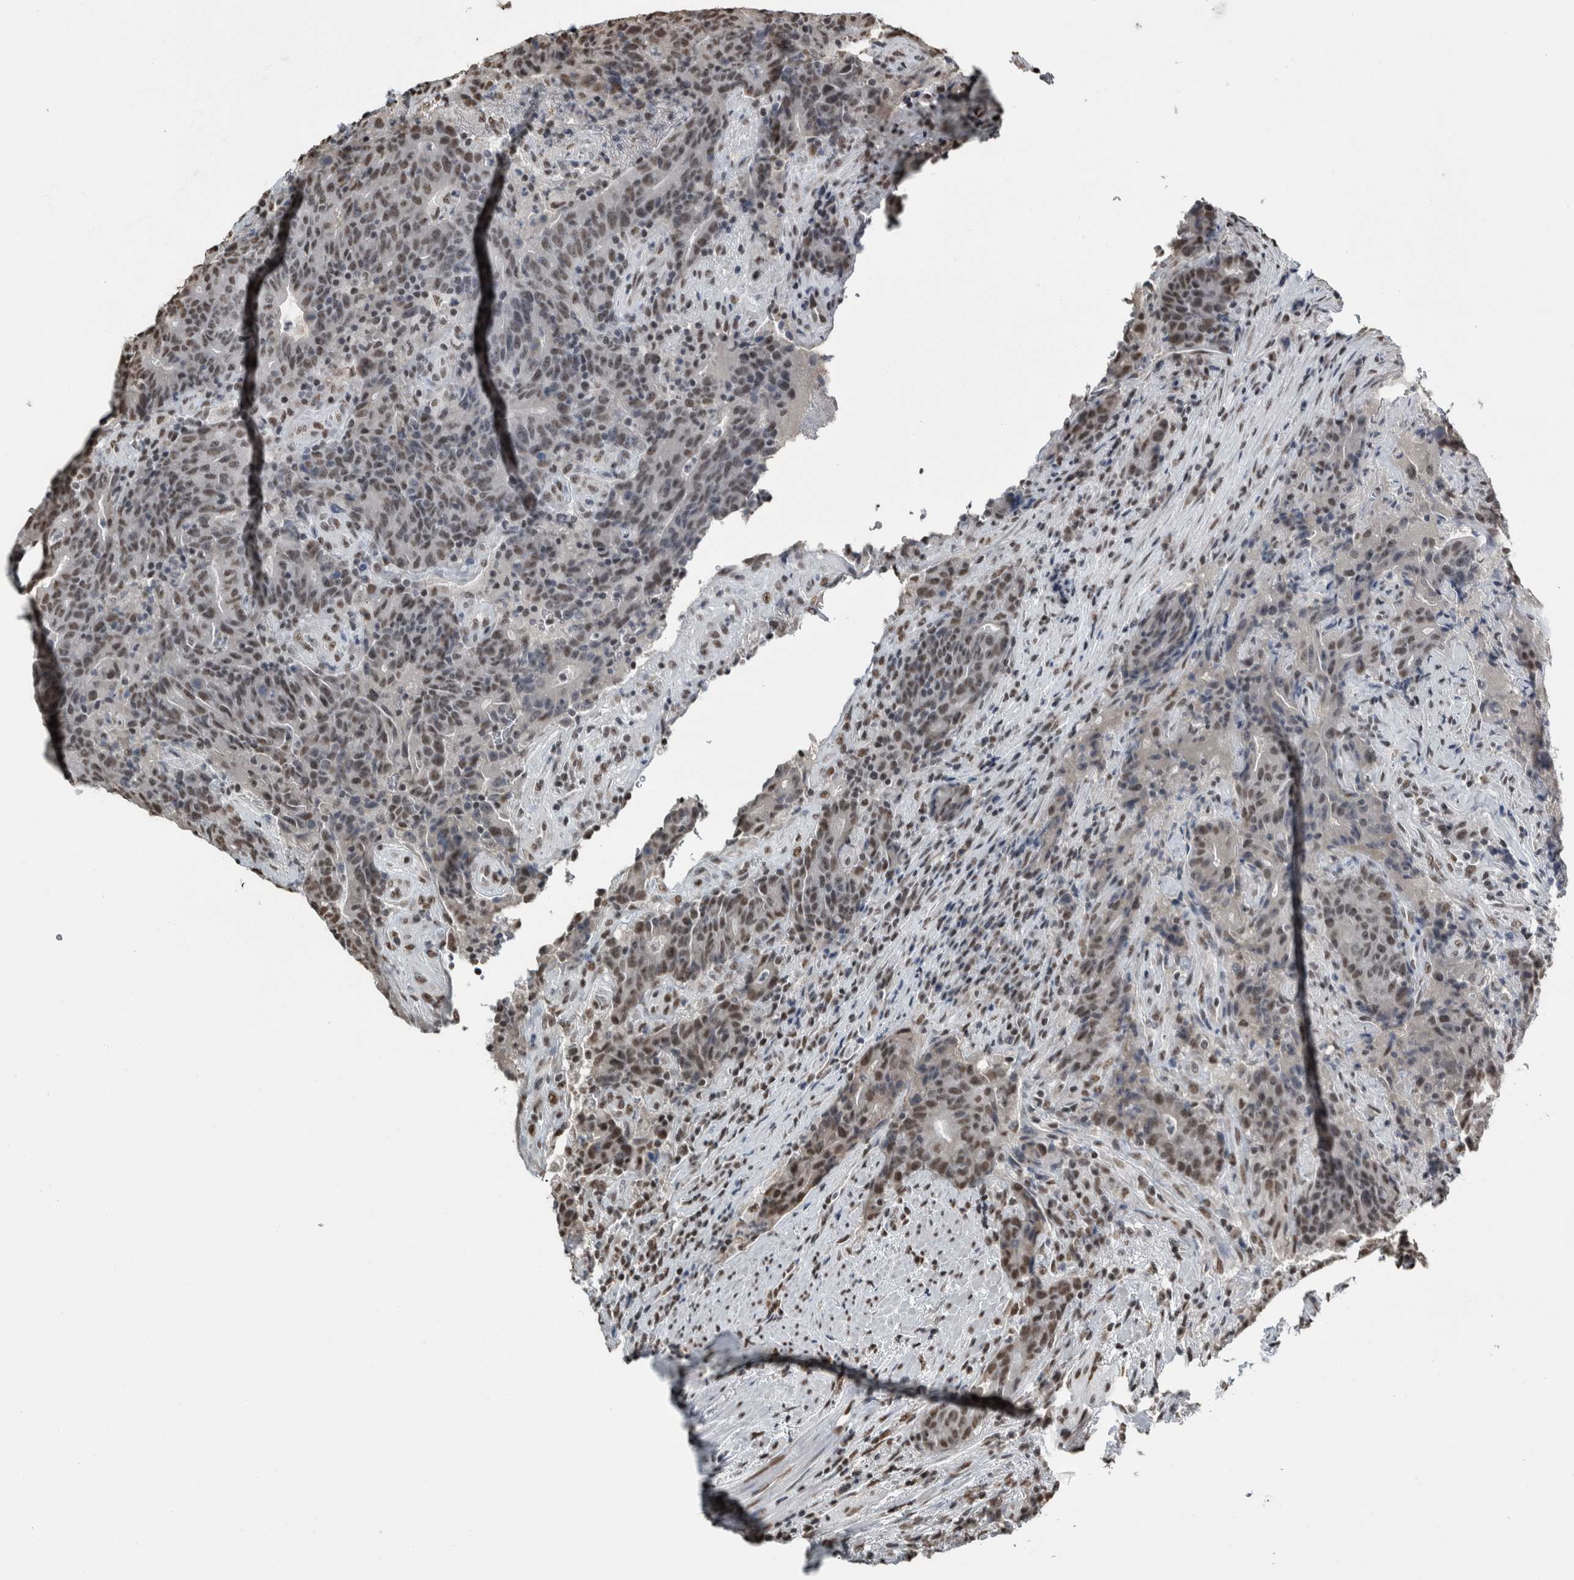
{"staining": {"intensity": "moderate", "quantity": ">75%", "location": "nuclear"}, "tissue": "colorectal cancer", "cell_type": "Tumor cells", "image_type": "cancer", "snomed": [{"axis": "morphology", "description": "Normal tissue, NOS"}, {"axis": "morphology", "description": "Adenocarcinoma, NOS"}, {"axis": "topography", "description": "Colon"}], "caption": "DAB immunohistochemical staining of colorectal cancer (adenocarcinoma) demonstrates moderate nuclear protein staining in about >75% of tumor cells. (IHC, brightfield microscopy, high magnification).", "gene": "TGS1", "patient": {"sex": "female", "age": 75}}